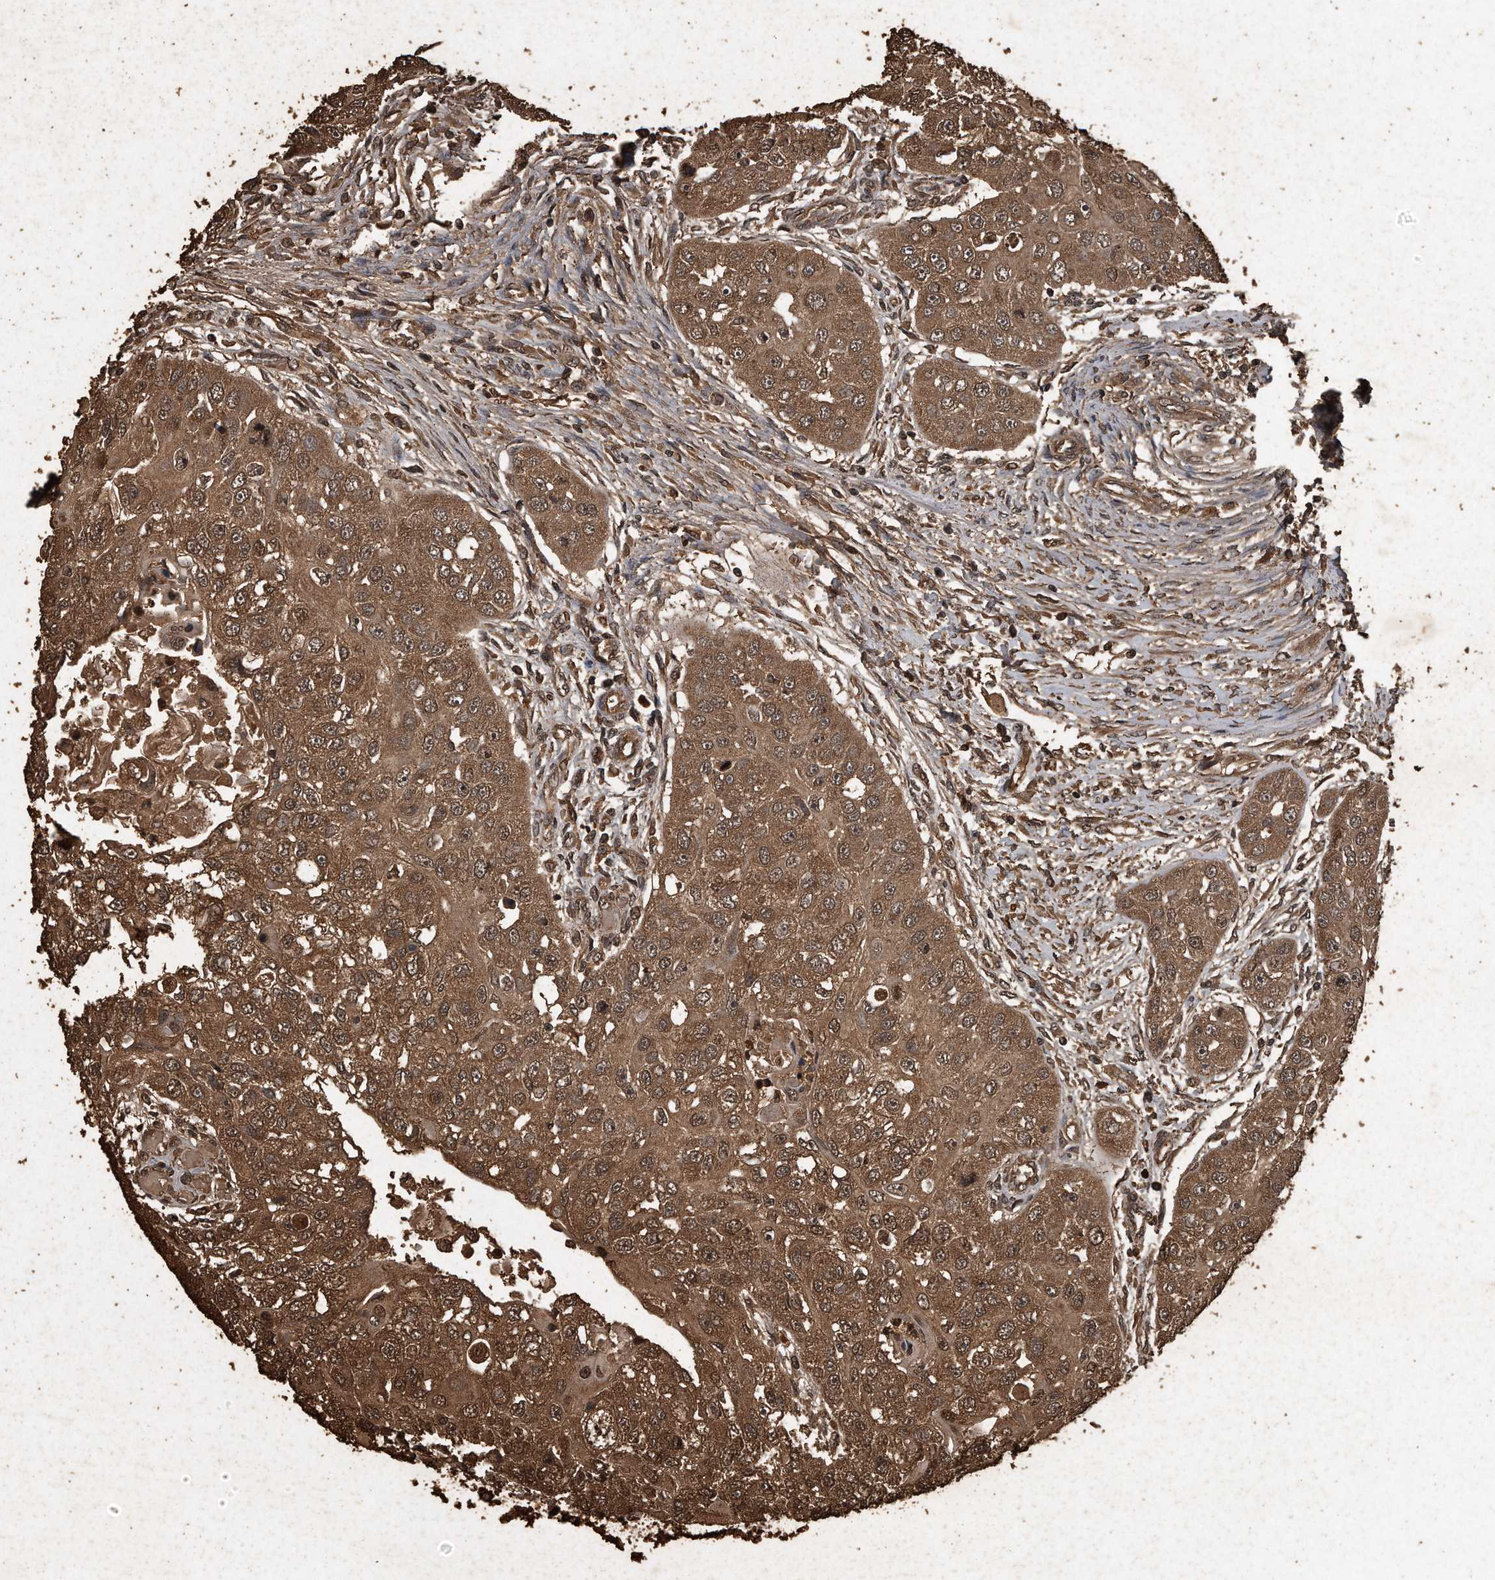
{"staining": {"intensity": "moderate", "quantity": ">75%", "location": "cytoplasmic/membranous,nuclear"}, "tissue": "head and neck cancer", "cell_type": "Tumor cells", "image_type": "cancer", "snomed": [{"axis": "morphology", "description": "Normal tissue, NOS"}, {"axis": "morphology", "description": "Squamous cell carcinoma, NOS"}, {"axis": "topography", "description": "Skeletal muscle"}, {"axis": "topography", "description": "Head-Neck"}], "caption": "Squamous cell carcinoma (head and neck) stained with DAB (3,3'-diaminobenzidine) immunohistochemistry (IHC) displays medium levels of moderate cytoplasmic/membranous and nuclear positivity in about >75% of tumor cells.", "gene": "CFLAR", "patient": {"sex": "male", "age": 51}}